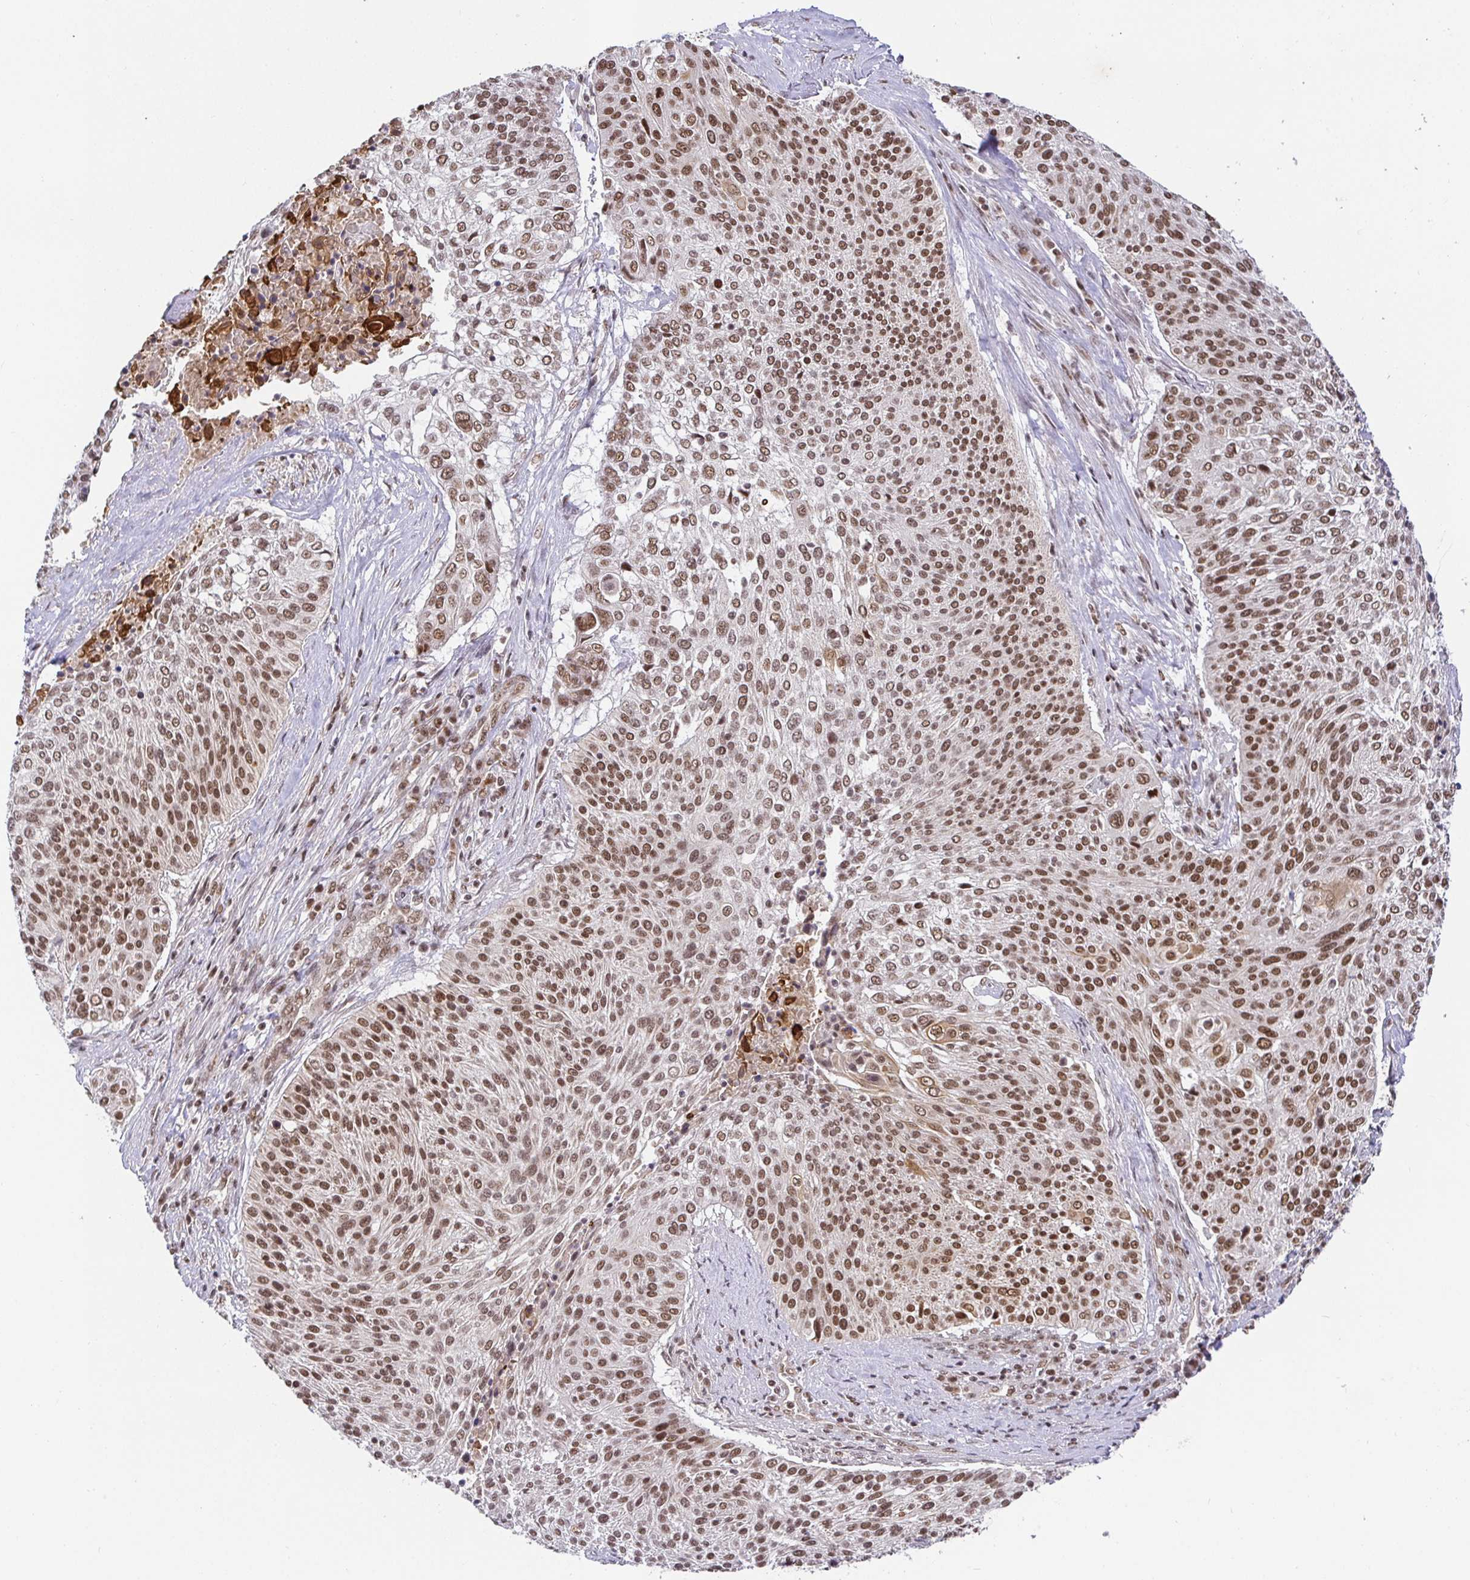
{"staining": {"intensity": "moderate", "quantity": ">75%", "location": "nuclear"}, "tissue": "cervical cancer", "cell_type": "Tumor cells", "image_type": "cancer", "snomed": [{"axis": "morphology", "description": "Squamous cell carcinoma, NOS"}, {"axis": "topography", "description": "Cervix"}], "caption": "A brown stain highlights moderate nuclear staining of a protein in human squamous cell carcinoma (cervical) tumor cells.", "gene": "USF1", "patient": {"sex": "female", "age": 31}}